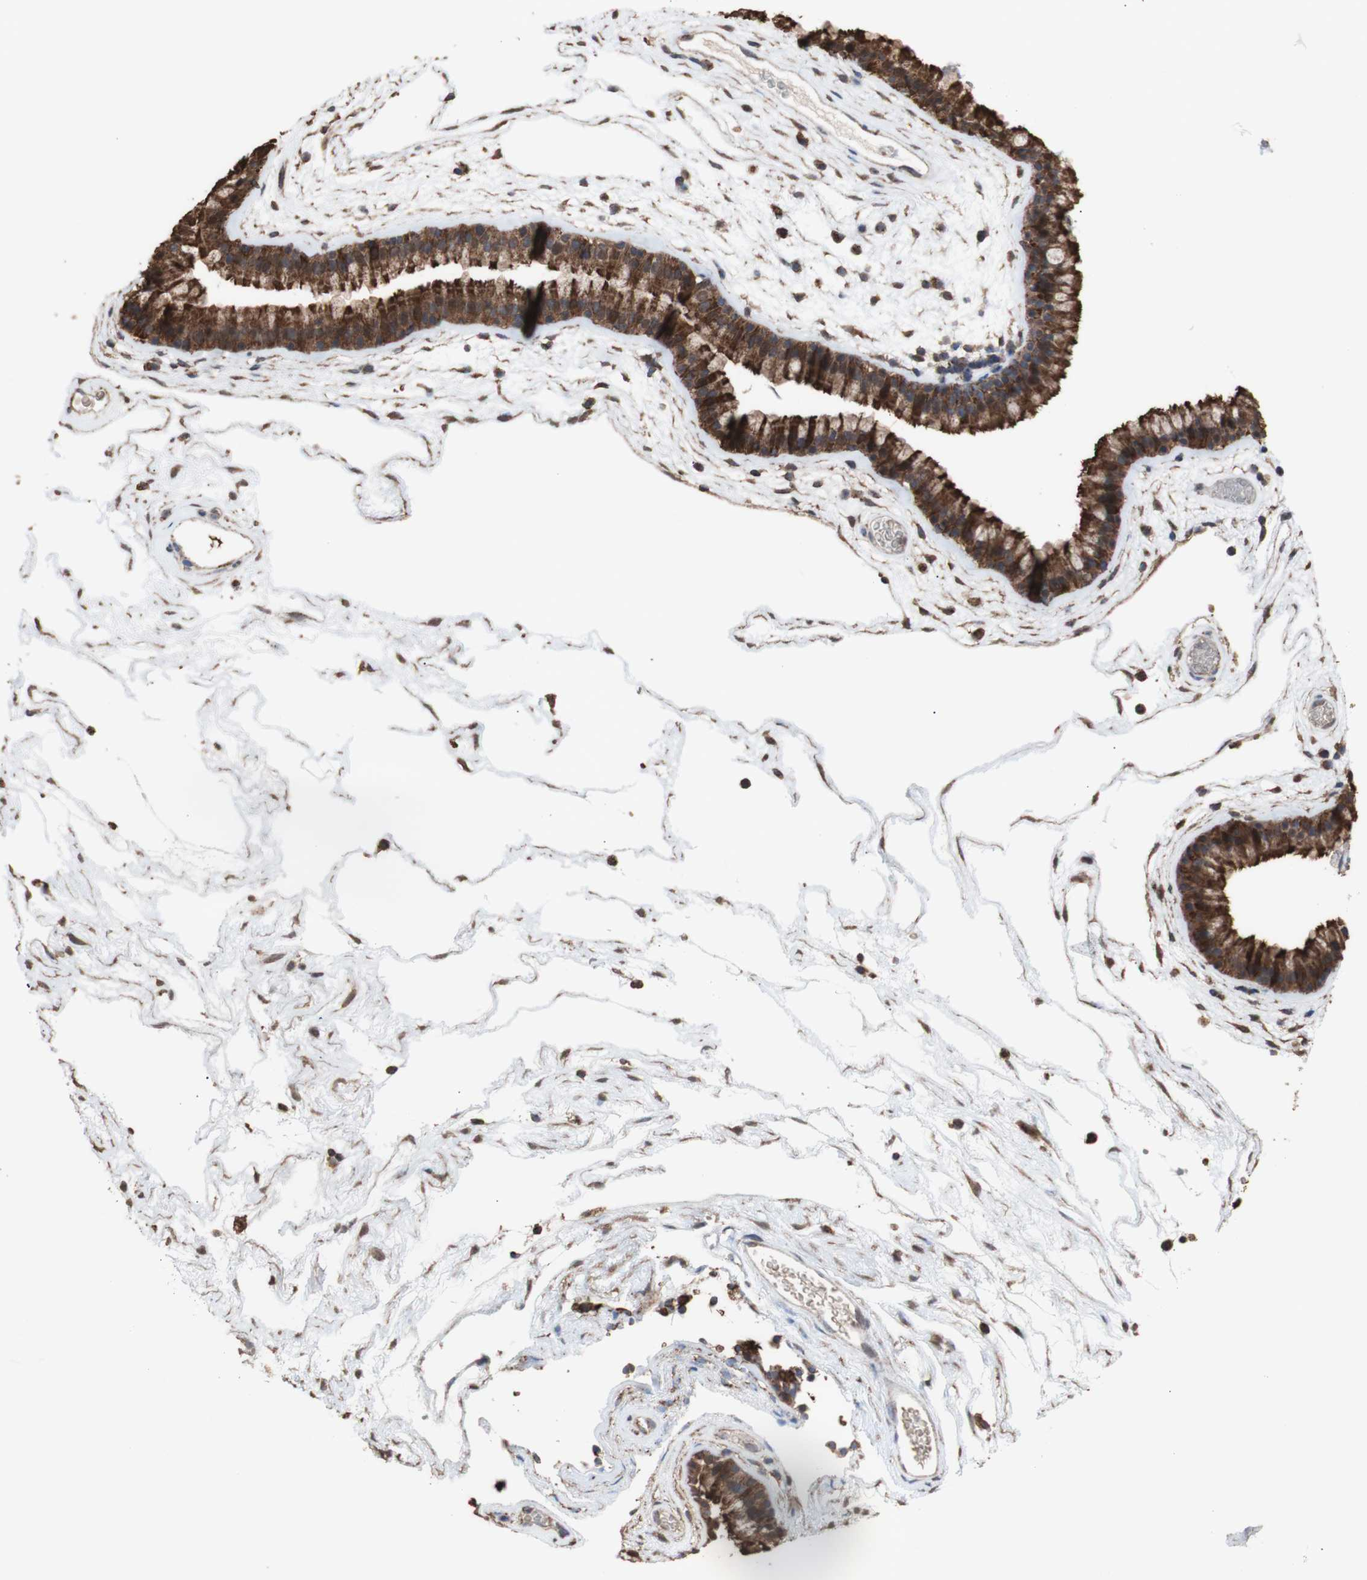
{"staining": {"intensity": "strong", "quantity": ">75%", "location": "cytoplasmic/membranous"}, "tissue": "nasopharynx", "cell_type": "Respiratory epithelial cells", "image_type": "normal", "snomed": [{"axis": "morphology", "description": "Normal tissue, NOS"}, {"axis": "morphology", "description": "Inflammation, NOS"}, {"axis": "topography", "description": "Nasopharynx"}], "caption": "A photomicrograph of human nasopharynx stained for a protein demonstrates strong cytoplasmic/membranous brown staining in respiratory epithelial cells. (DAB IHC with brightfield microscopy, high magnification).", "gene": "ALDH9A1", "patient": {"sex": "male", "age": 48}}